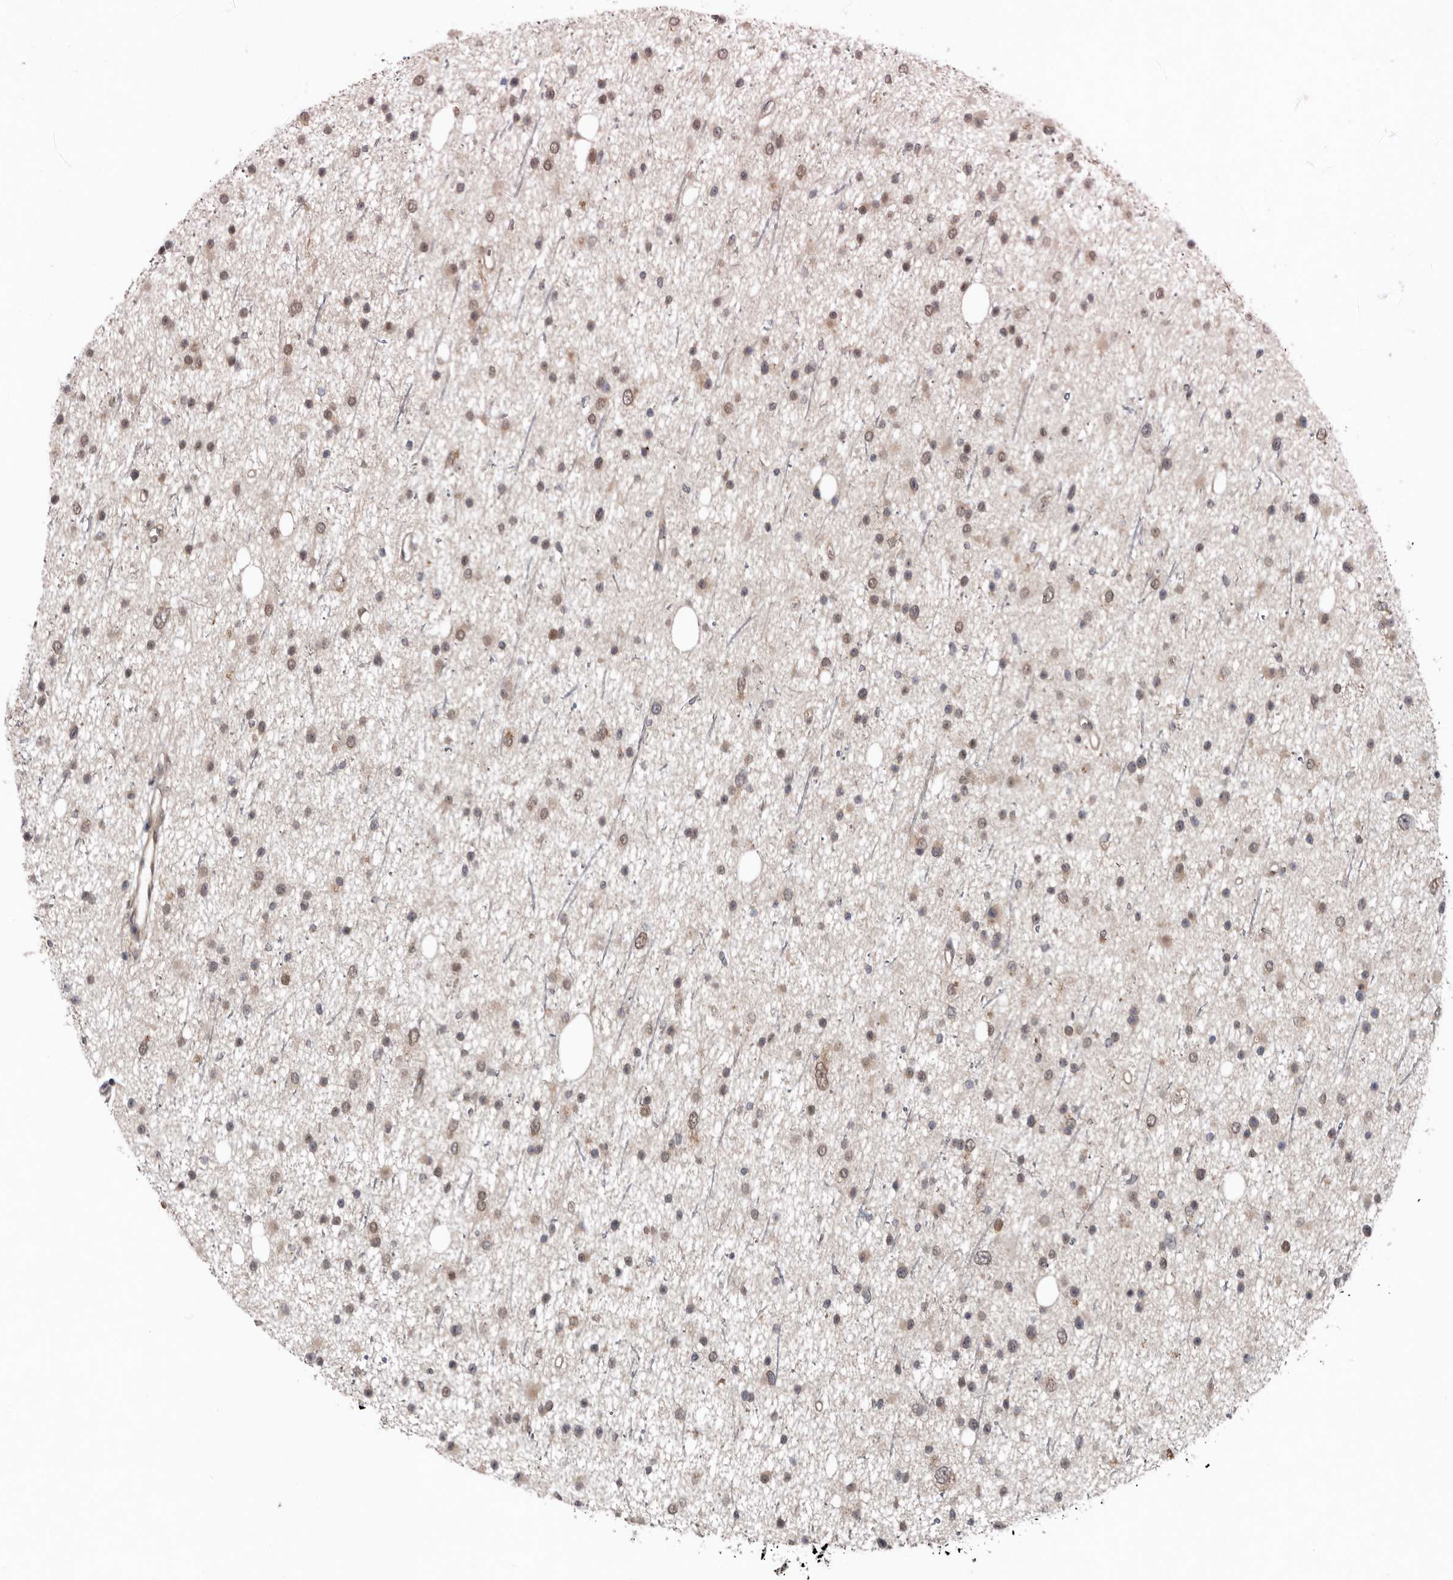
{"staining": {"intensity": "weak", "quantity": "25%-75%", "location": "cytoplasmic/membranous,nuclear"}, "tissue": "glioma", "cell_type": "Tumor cells", "image_type": "cancer", "snomed": [{"axis": "morphology", "description": "Glioma, malignant, Low grade"}, {"axis": "topography", "description": "Cerebral cortex"}], "caption": "Glioma stained for a protein (brown) demonstrates weak cytoplasmic/membranous and nuclear positive staining in about 25%-75% of tumor cells.", "gene": "CHML", "patient": {"sex": "female", "age": 39}}